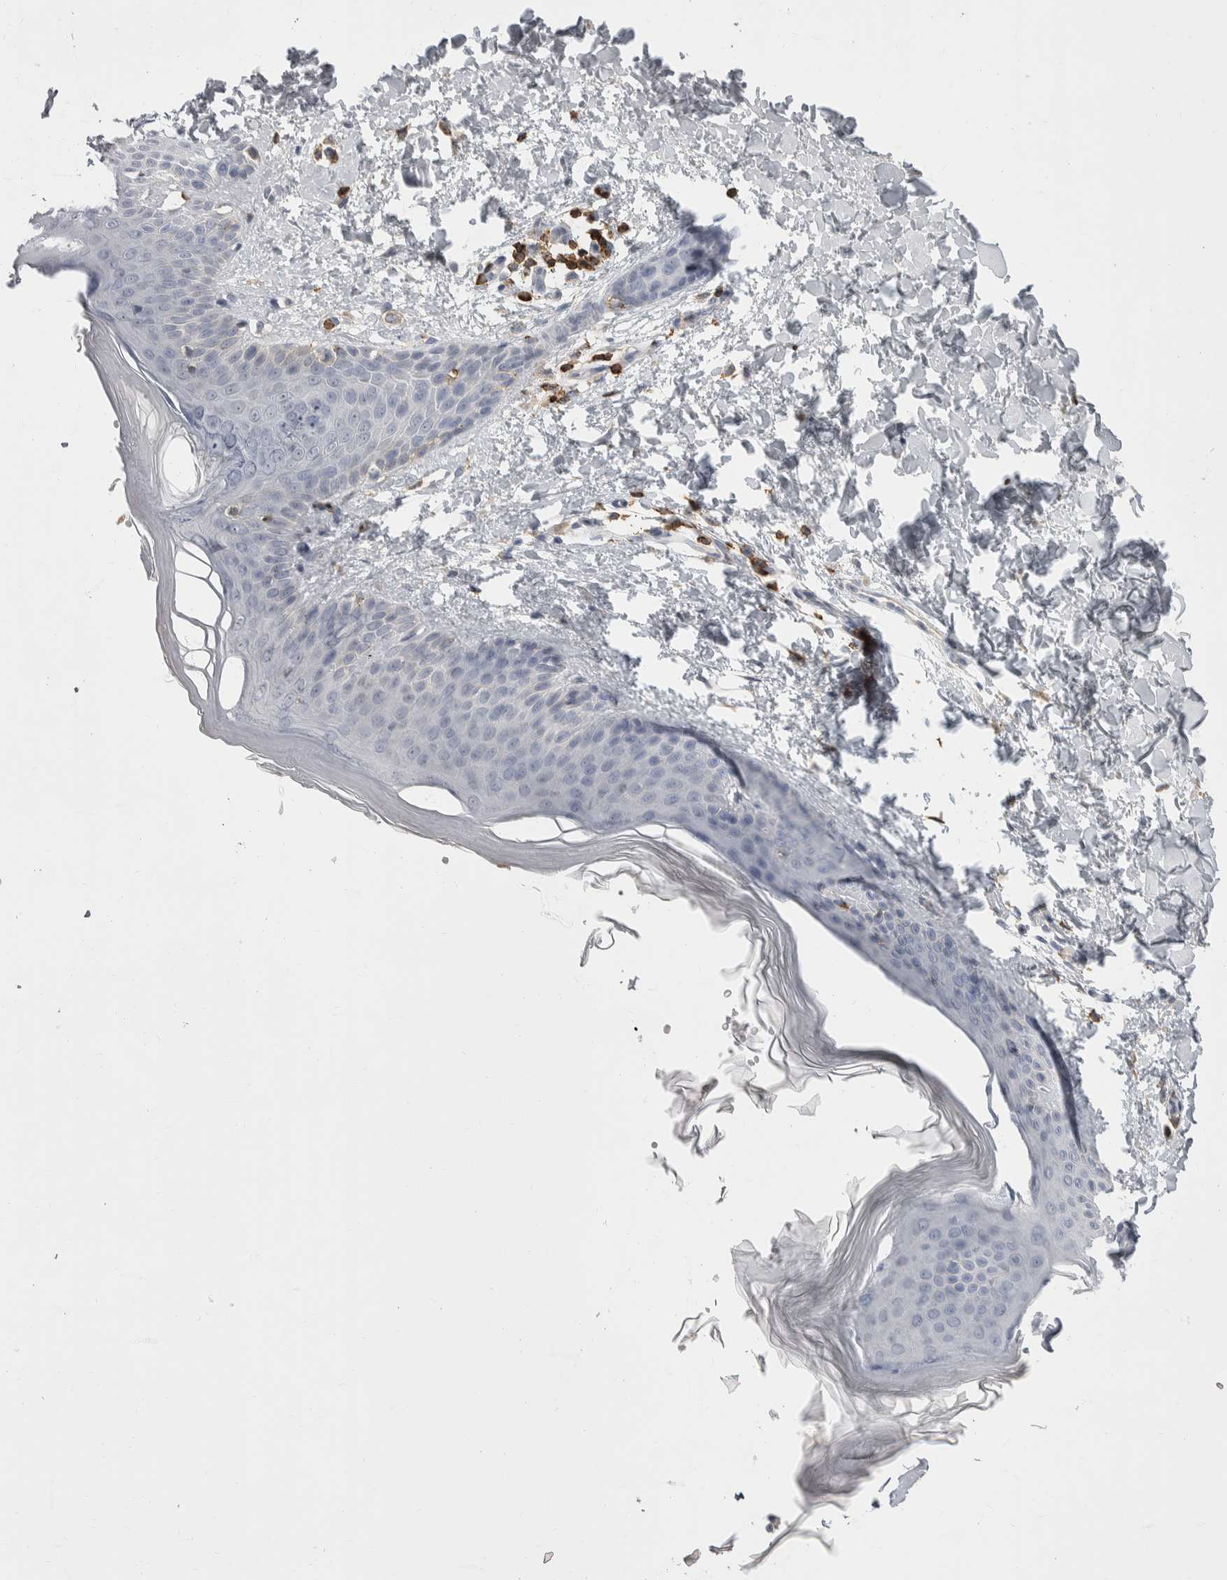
{"staining": {"intensity": "negative", "quantity": "none", "location": "none"}, "tissue": "skin", "cell_type": "Fibroblasts", "image_type": "normal", "snomed": [{"axis": "morphology", "description": "Normal tissue, NOS"}, {"axis": "morphology", "description": "Malignant melanoma, Metastatic site"}, {"axis": "topography", "description": "Skin"}], "caption": "DAB immunohistochemical staining of unremarkable skin reveals no significant staining in fibroblasts. (Stains: DAB immunohistochemistry with hematoxylin counter stain, Microscopy: brightfield microscopy at high magnification).", "gene": "CEP295NL", "patient": {"sex": "male", "age": 41}}